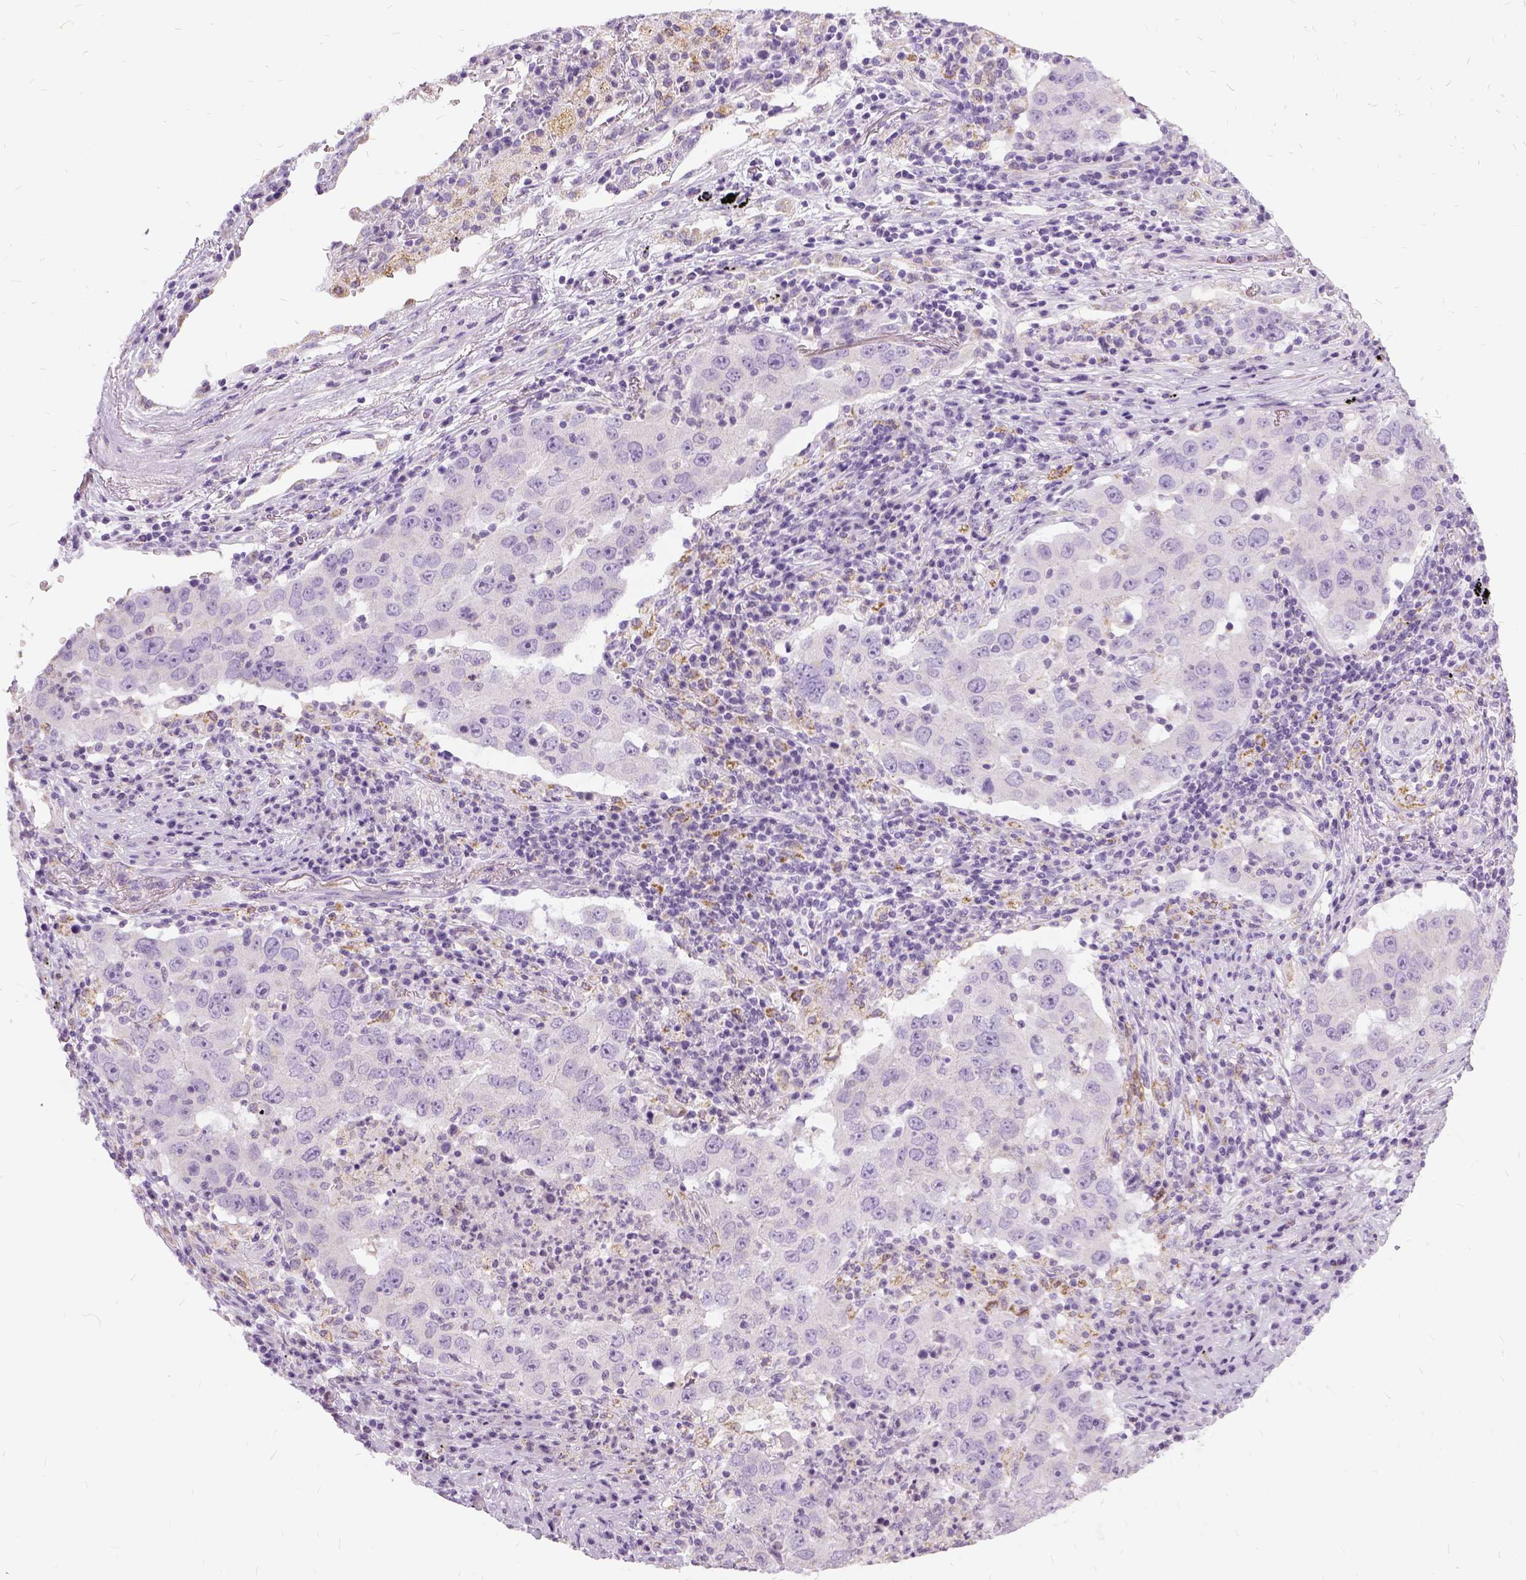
{"staining": {"intensity": "negative", "quantity": "none", "location": "none"}, "tissue": "lung cancer", "cell_type": "Tumor cells", "image_type": "cancer", "snomed": [{"axis": "morphology", "description": "Adenocarcinoma, NOS"}, {"axis": "topography", "description": "Lung"}], "caption": "This photomicrograph is of lung cancer stained with IHC to label a protein in brown with the nuclei are counter-stained blue. There is no positivity in tumor cells. Nuclei are stained in blue.", "gene": "FDX1", "patient": {"sex": "male", "age": 73}}